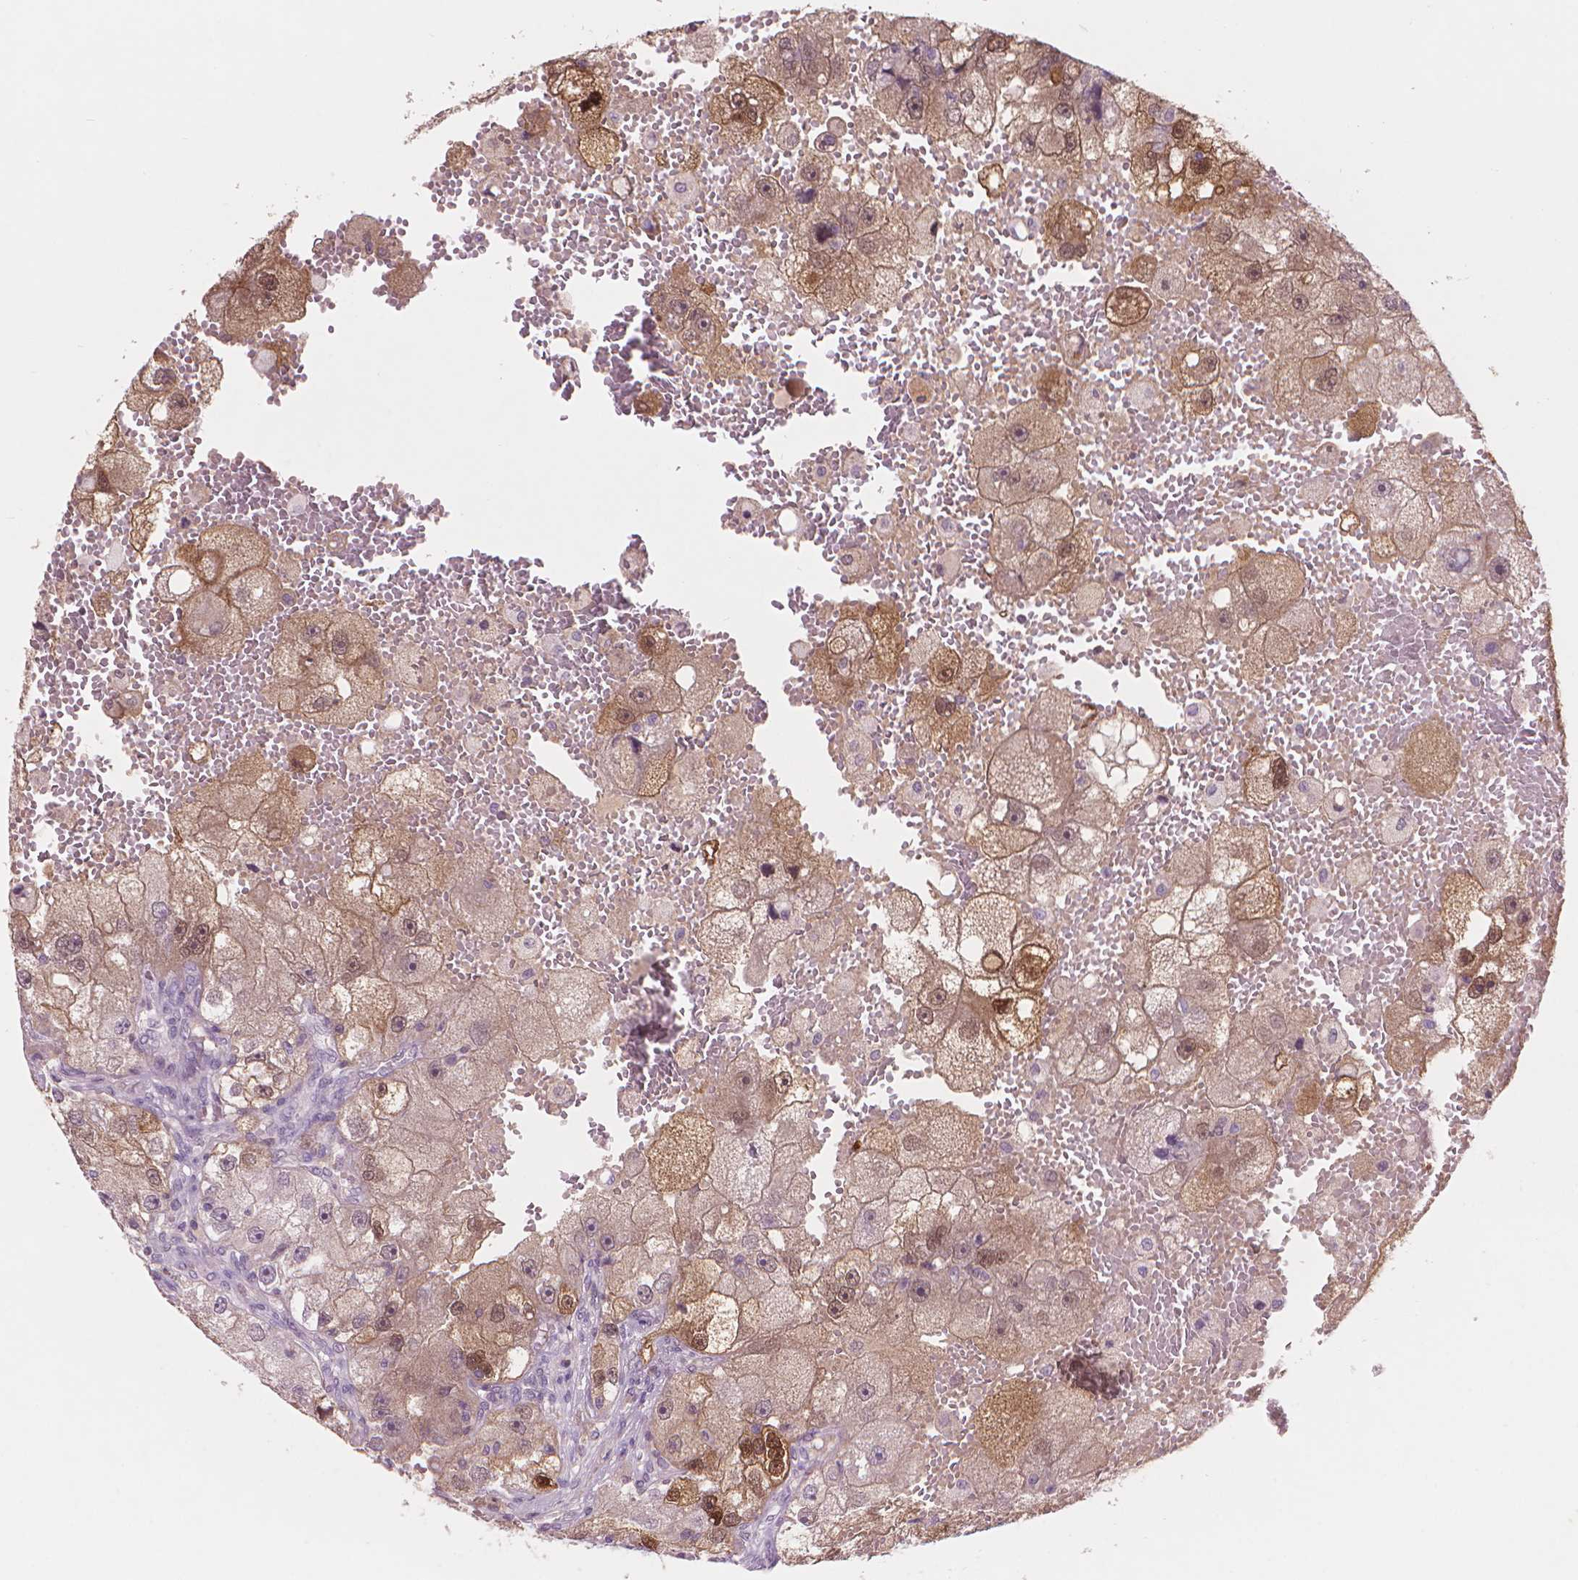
{"staining": {"intensity": "moderate", "quantity": "25%-75%", "location": "cytoplasmic/membranous,nuclear"}, "tissue": "renal cancer", "cell_type": "Tumor cells", "image_type": "cancer", "snomed": [{"axis": "morphology", "description": "Adenocarcinoma, NOS"}, {"axis": "topography", "description": "Kidney"}], "caption": "A brown stain shows moderate cytoplasmic/membranous and nuclear staining of a protein in human renal cancer (adenocarcinoma) tumor cells.", "gene": "ENO2", "patient": {"sex": "male", "age": 63}}